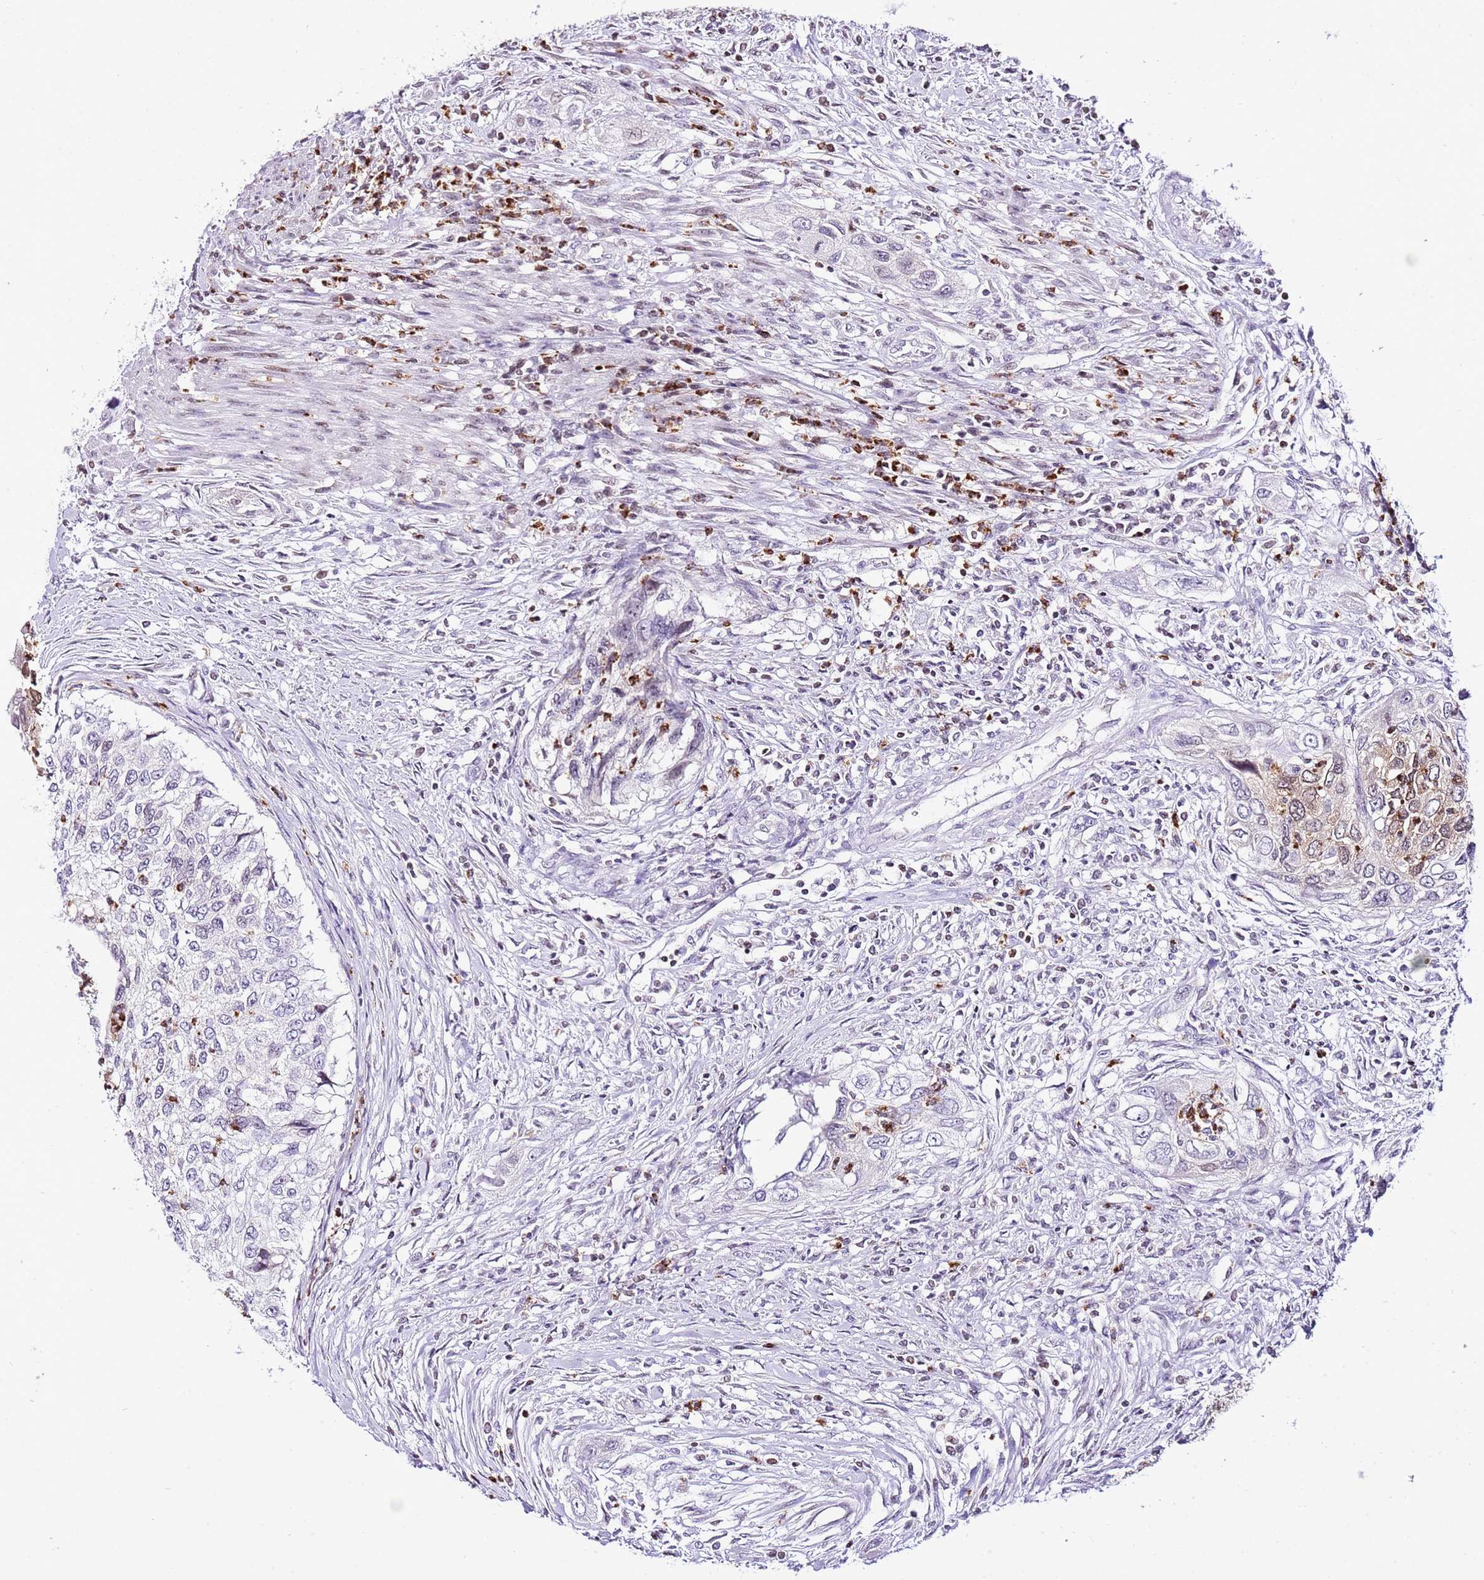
{"staining": {"intensity": "moderate", "quantity": "<25%", "location": "nuclear"}, "tissue": "urothelial cancer", "cell_type": "Tumor cells", "image_type": "cancer", "snomed": [{"axis": "morphology", "description": "Urothelial carcinoma, High grade"}, {"axis": "topography", "description": "Urinary bladder"}], "caption": "A high-resolution histopathology image shows immunohistochemistry (IHC) staining of urothelial cancer, which exhibits moderate nuclear staining in approximately <25% of tumor cells.", "gene": "PRR15", "patient": {"sex": "female", "age": 60}}